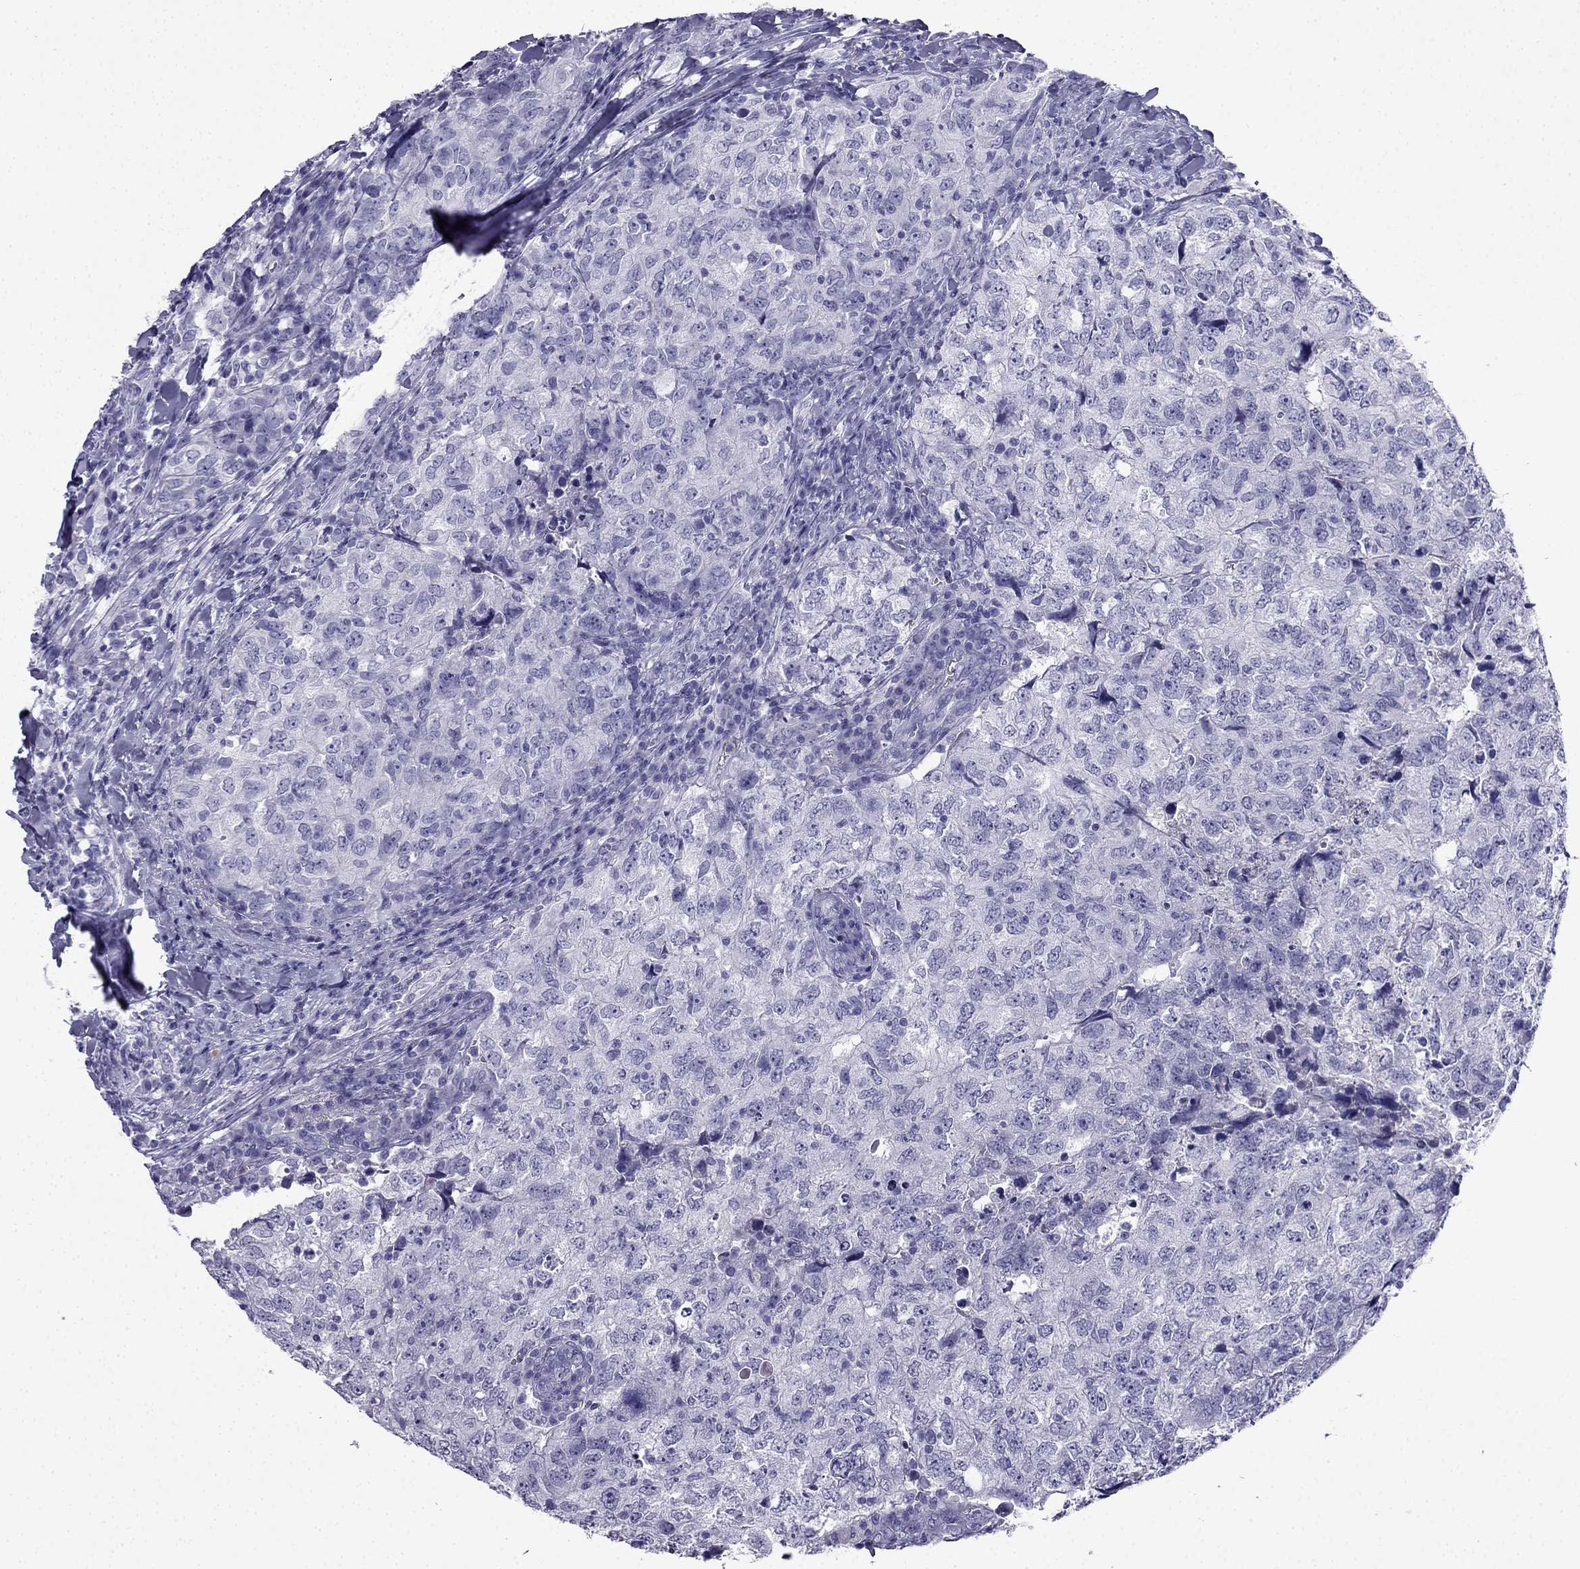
{"staining": {"intensity": "negative", "quantity": "none", "location": "none"}, "tissue": "breast cancer", "cell_type": "Tumor cells", "image_type": "cancer", "snomed": [{"axis": "morphology", "description": "Duct carcinoma"}, {"axis": "topography", "description": "Breast"}], "caption": "Immunohistochemical staining of human breast intraductal carcinoma exhibits no significant expression in tumor cells. (Immunohistochemistry (ihc), brightfield microscopy, high magnification).", "gene": "CDHR4", "patient": {"sex": "female", "age": 30}}